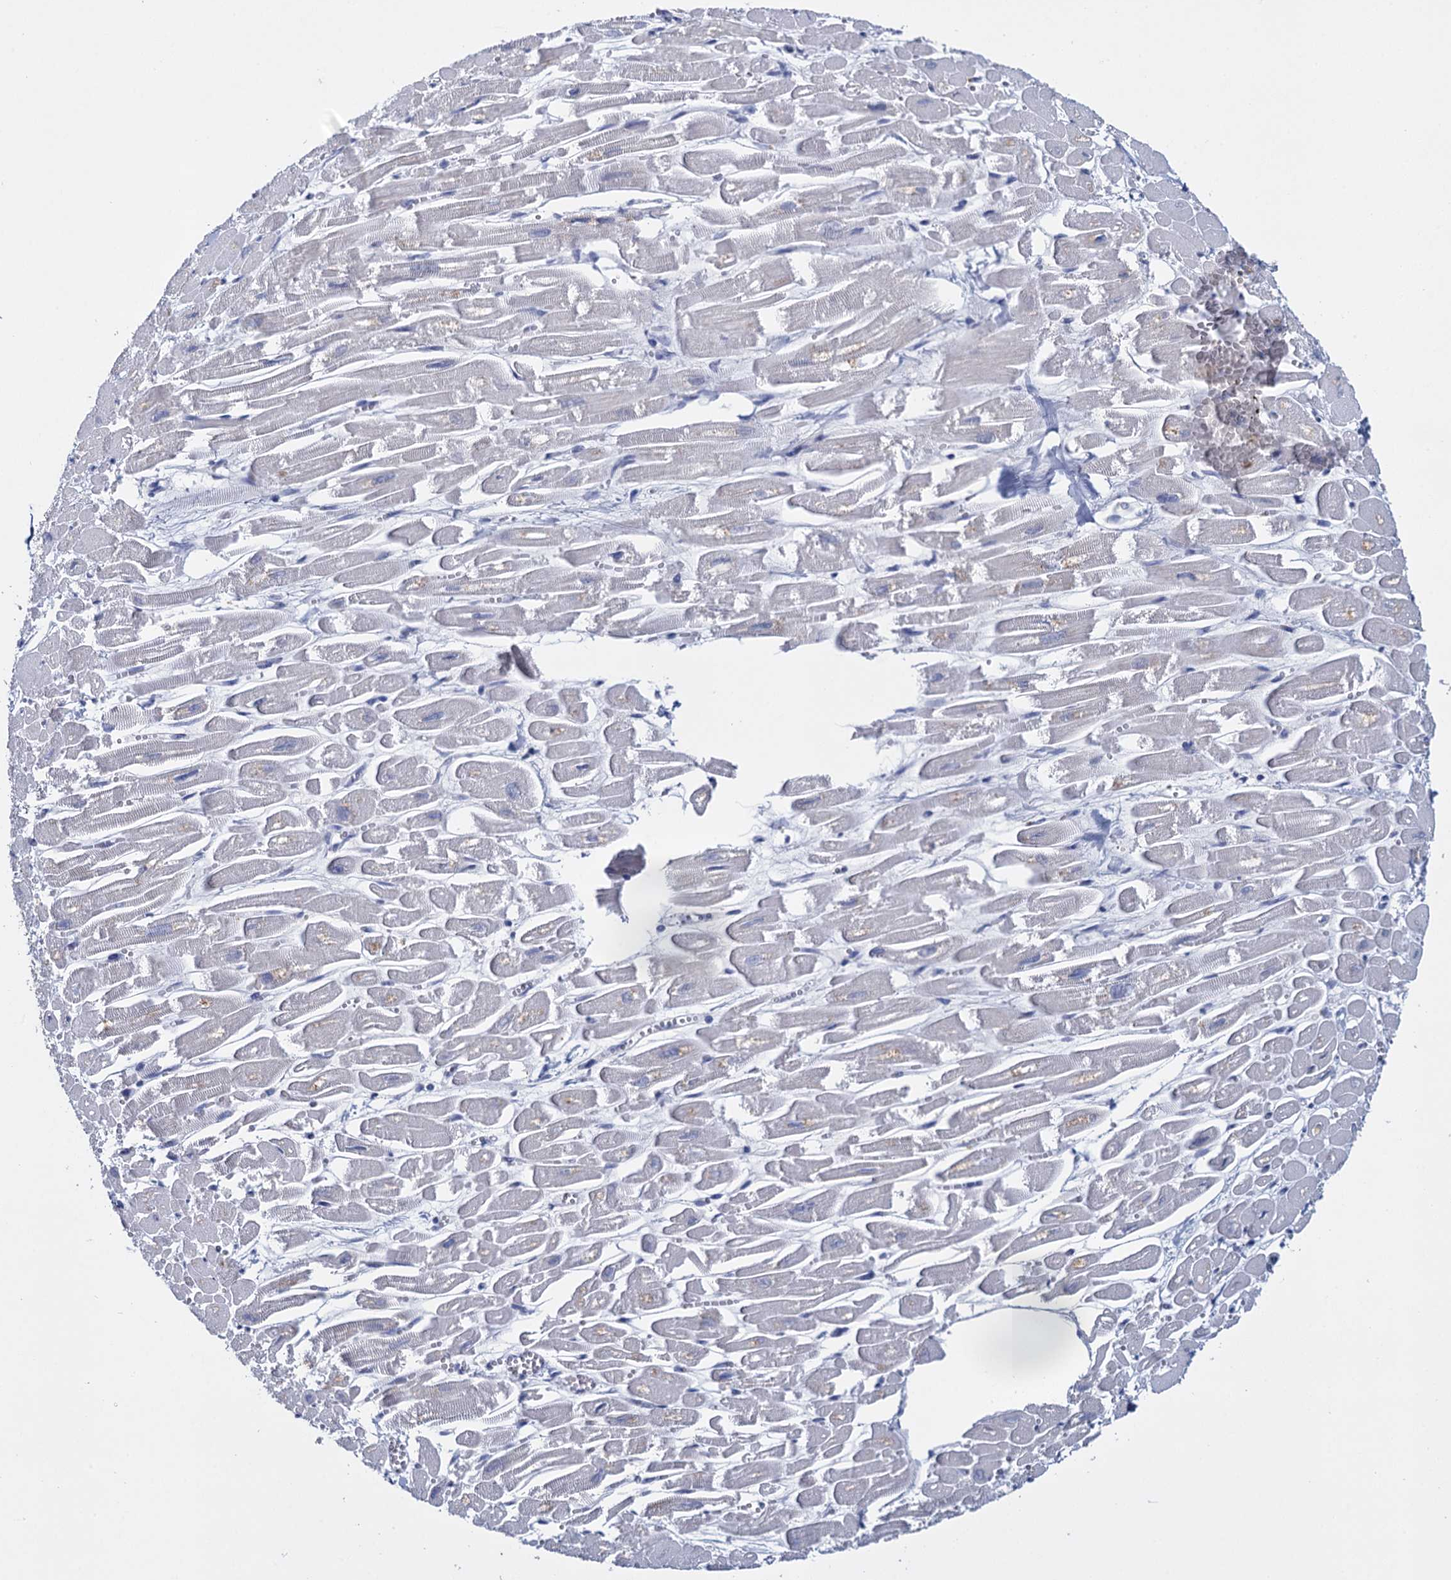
{"staining": {"intensity": "negative", "quantity": "none", "location": "none"}, "tissue": "heart muscle", "cell_type": "Cardiomyocytes", "image_type": "normal", "snomed": [{"axis": "morphology", "description": "Normal tissue, NOS"}, {"axis": "topography", "description": "Heart"}], "caption": "Immunohistochemistry photomicrograph of unremarkable heart muscle: heart muscle stained with DAB (3,3'-diaminobenzidine) reveals no significant protein expression in cardiomyocytes.", "gene": "SFN", "patient": {"sex": "male", "age": 54}}